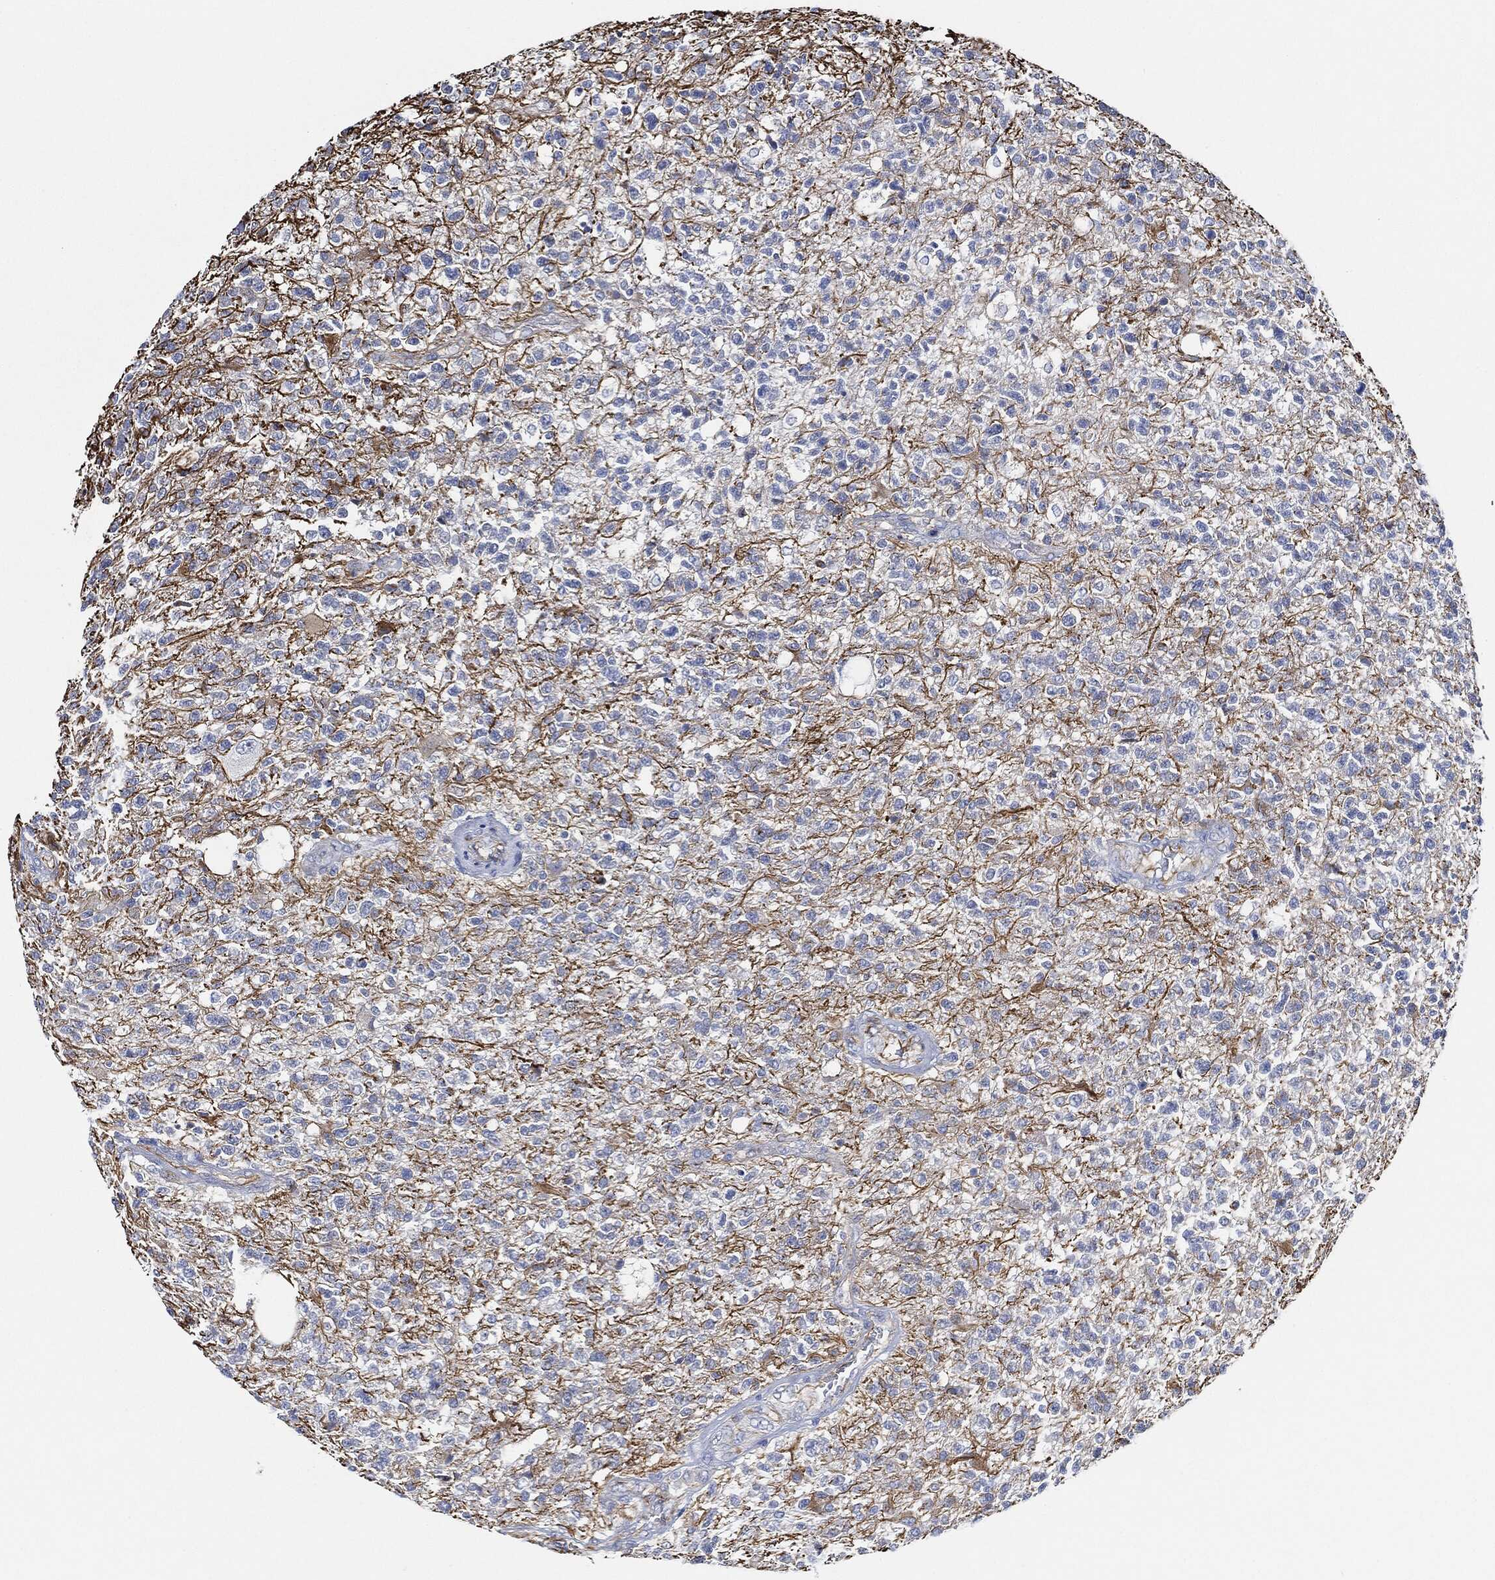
{"staining": {"intensity": "negative", "quantity": "none", "location": "none"}, "tissue": "glioma", "cell_type": "Tumor cells", "image_type": "cancer", "snomed": [{"axis": "morphology", "description": "Glioma, malignant, High grade"}, {"axis": "topography", "description": "Brain"}], "caption": "Immunohistochemical staining of human malignant high-grade glioma shows no significant expression in tumor cells.", "gene": "THSD1", "patient": {"sex": "male", "age": 56}}